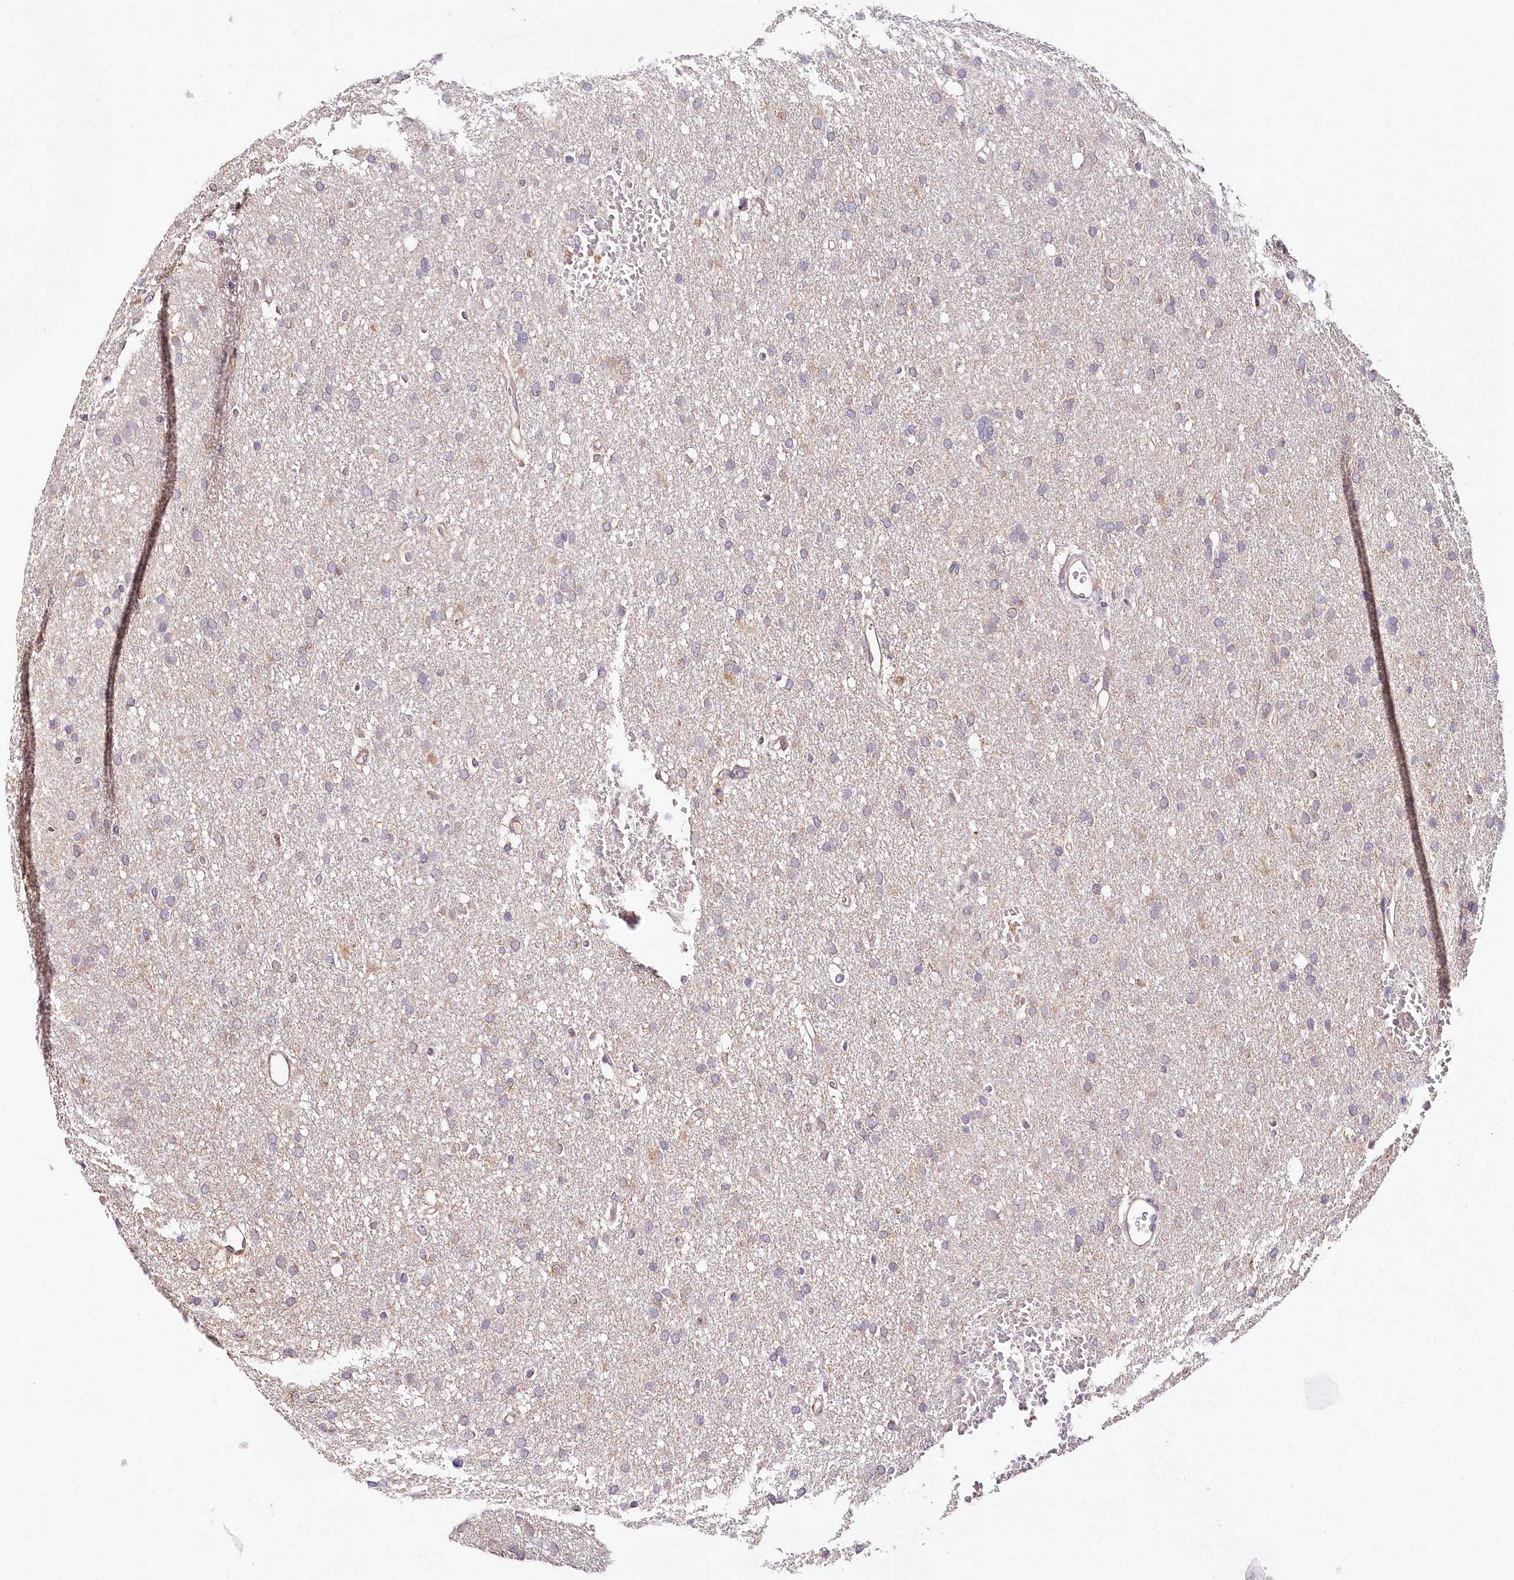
{"staining": {"intensity": "weak", "quantity": "<25%", "location": "cytoplasmic/membranous"}, "tissue": "glioma", "cell_type": "Tumor cells", "image_type": "cancer", "snomed": [{"axis": "morphology", "description": "Glioma, malignant, High grade"}, {"axis": "topography", "description": "Cerebral cortex"}], "caption": "DAB immunohistochemical staining of human glioma shows no significant positivity in tumor cells.", "gene": "VEGFA", "patient": {"sex": "female", "age": 36}}